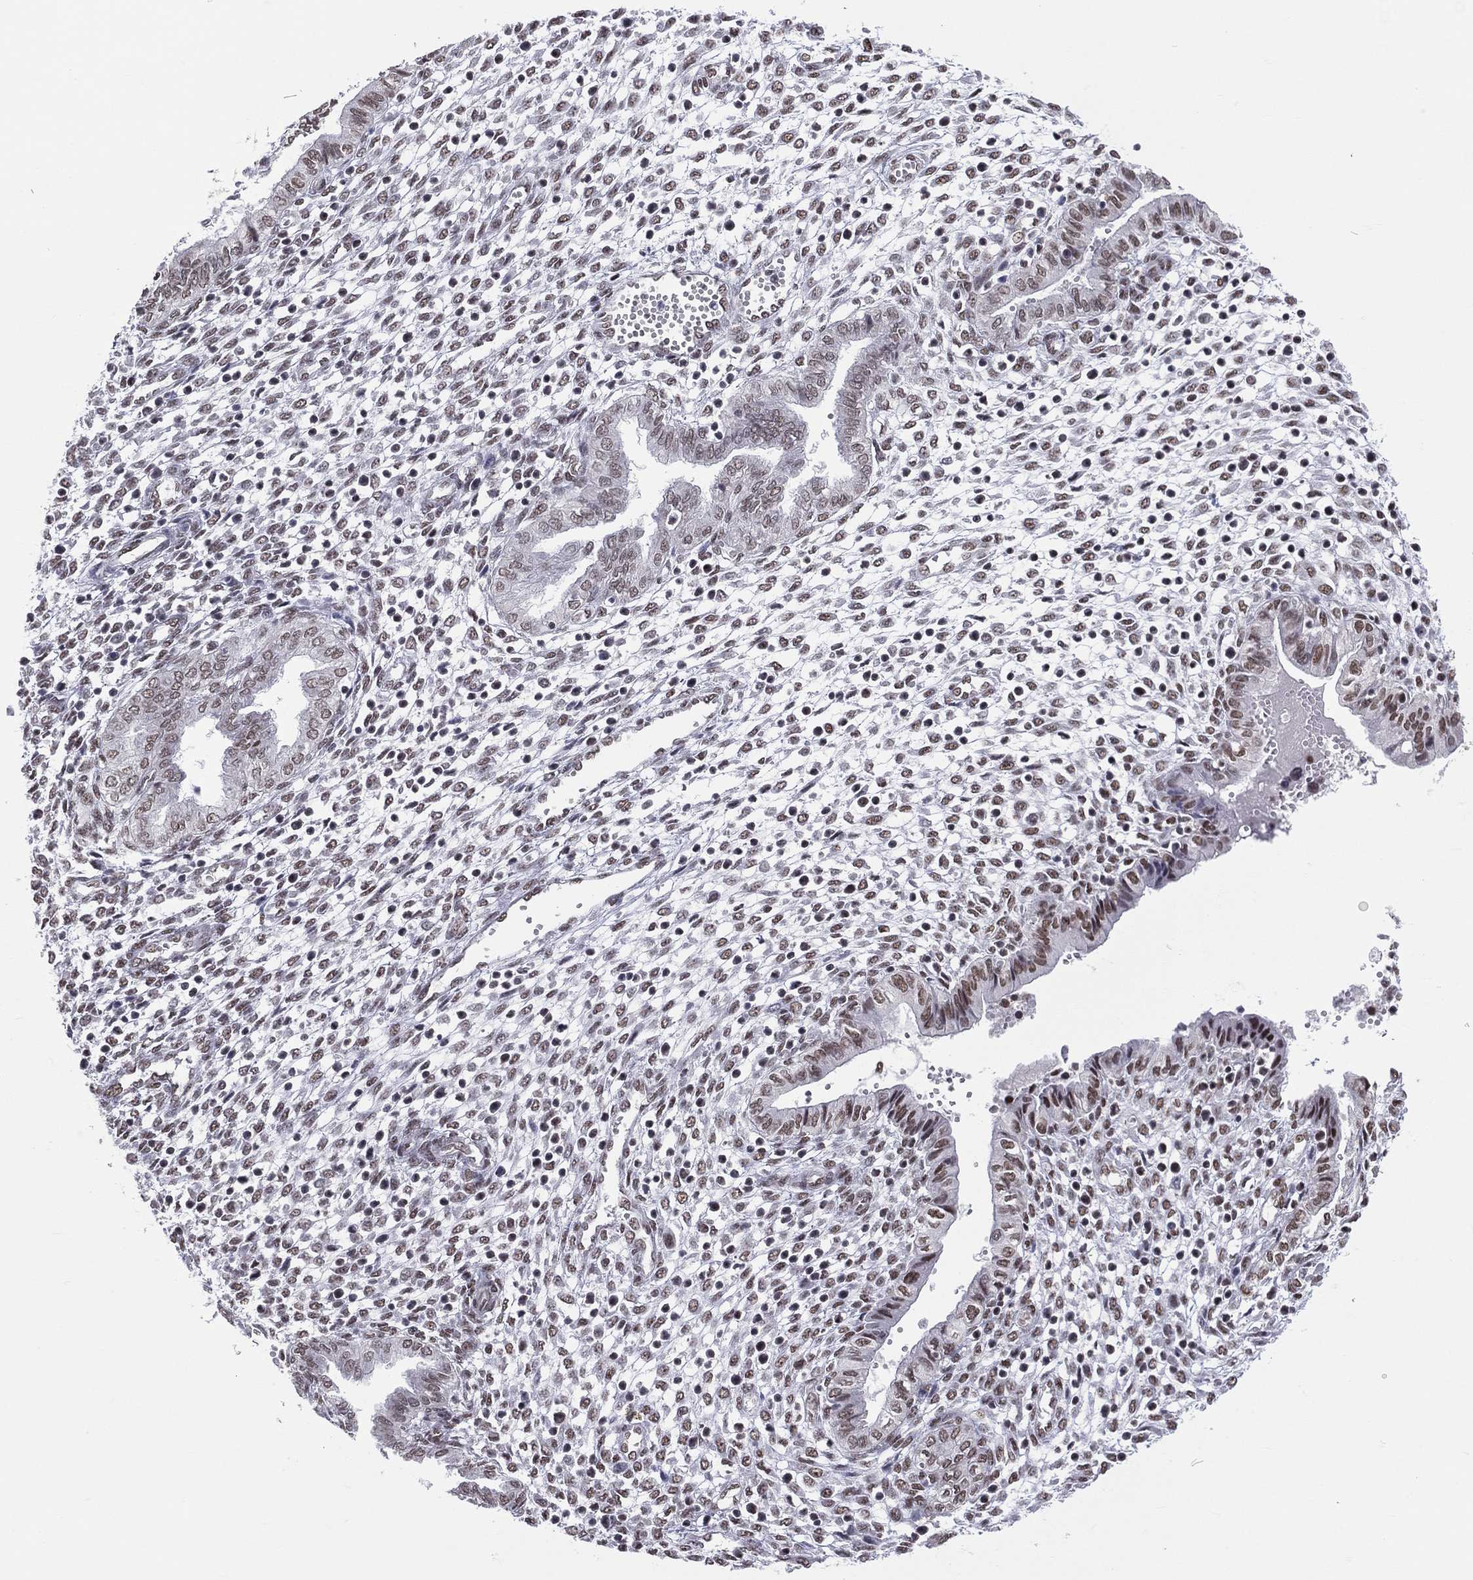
{"staining": {"intensity": "moderate", "quantity": ">75%", "location": "nuclear"}, "tissue": "endometrium", "cell_type": "Cells in endometrial stroma", "image_type": "normal", "snomed": [{"axis": "morphology", "description": "Normal tissue, NOS"}, {"axis": "topography", "description": "Endometrium"}], "caption": "Protein staining of unremarkable endometrium exhibits moderate nuclear staining in approximately >75% of cells in endometrial stroma.", "gene": "ZNF7", "patient": {"sex": "female", "age": 43}}